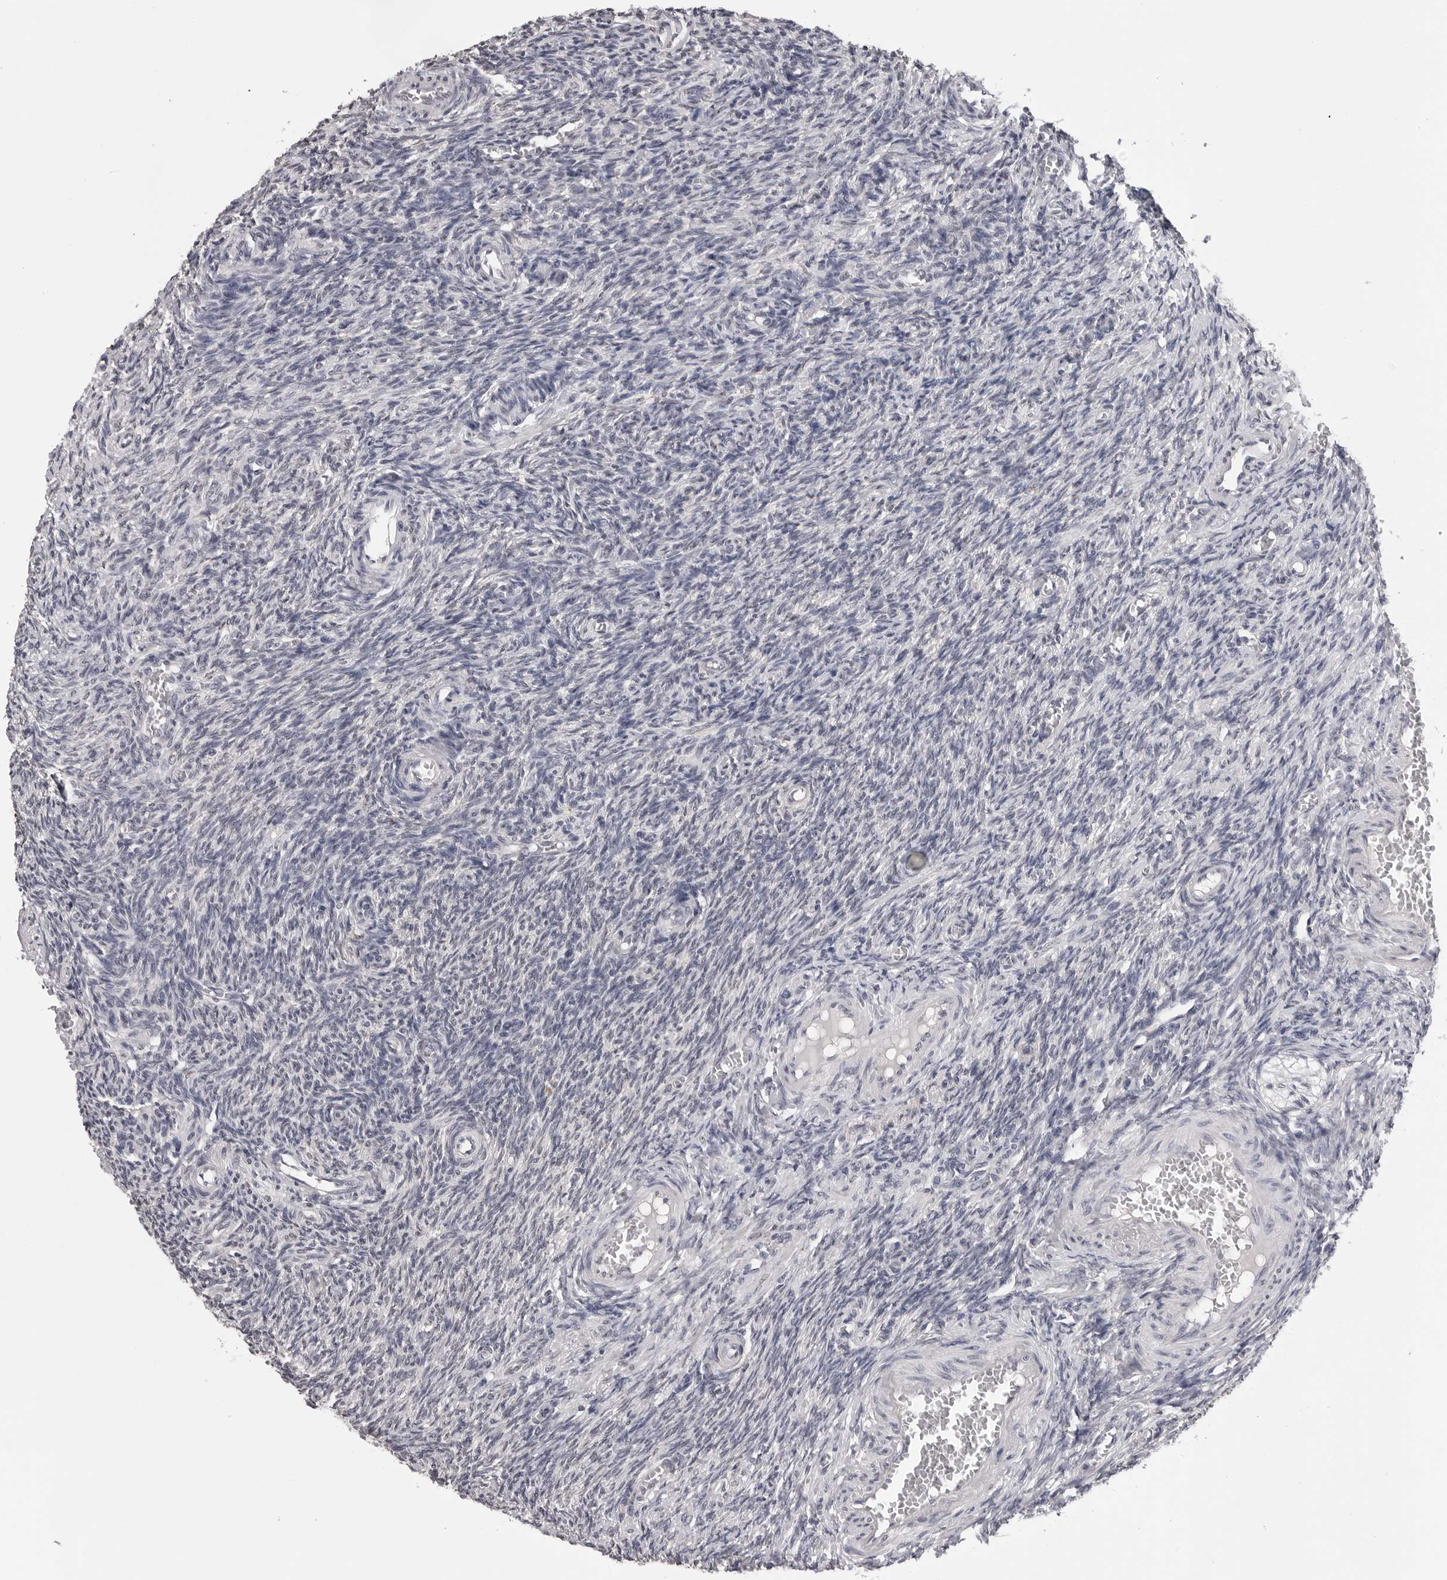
{"staining": {"intensity": "negative", "quantity": "none", "location": "none"}, "tissue": "ovary", "cell_type": "Ovarian stroma cells", "image_type": "normal", "snomed": [{"axis": "morphology", "description": "Normal tissue, NOS"}, {"axis": "topography", "description": "Ovary"}], "caption": "The immunohistochemistry (IHC) micrograph has no significant staining in ovarian stroma cells of ovary. Nuclei are stained in blue.", "gene": "CDK20", "patient": {"sex": "female", "age": 27}}